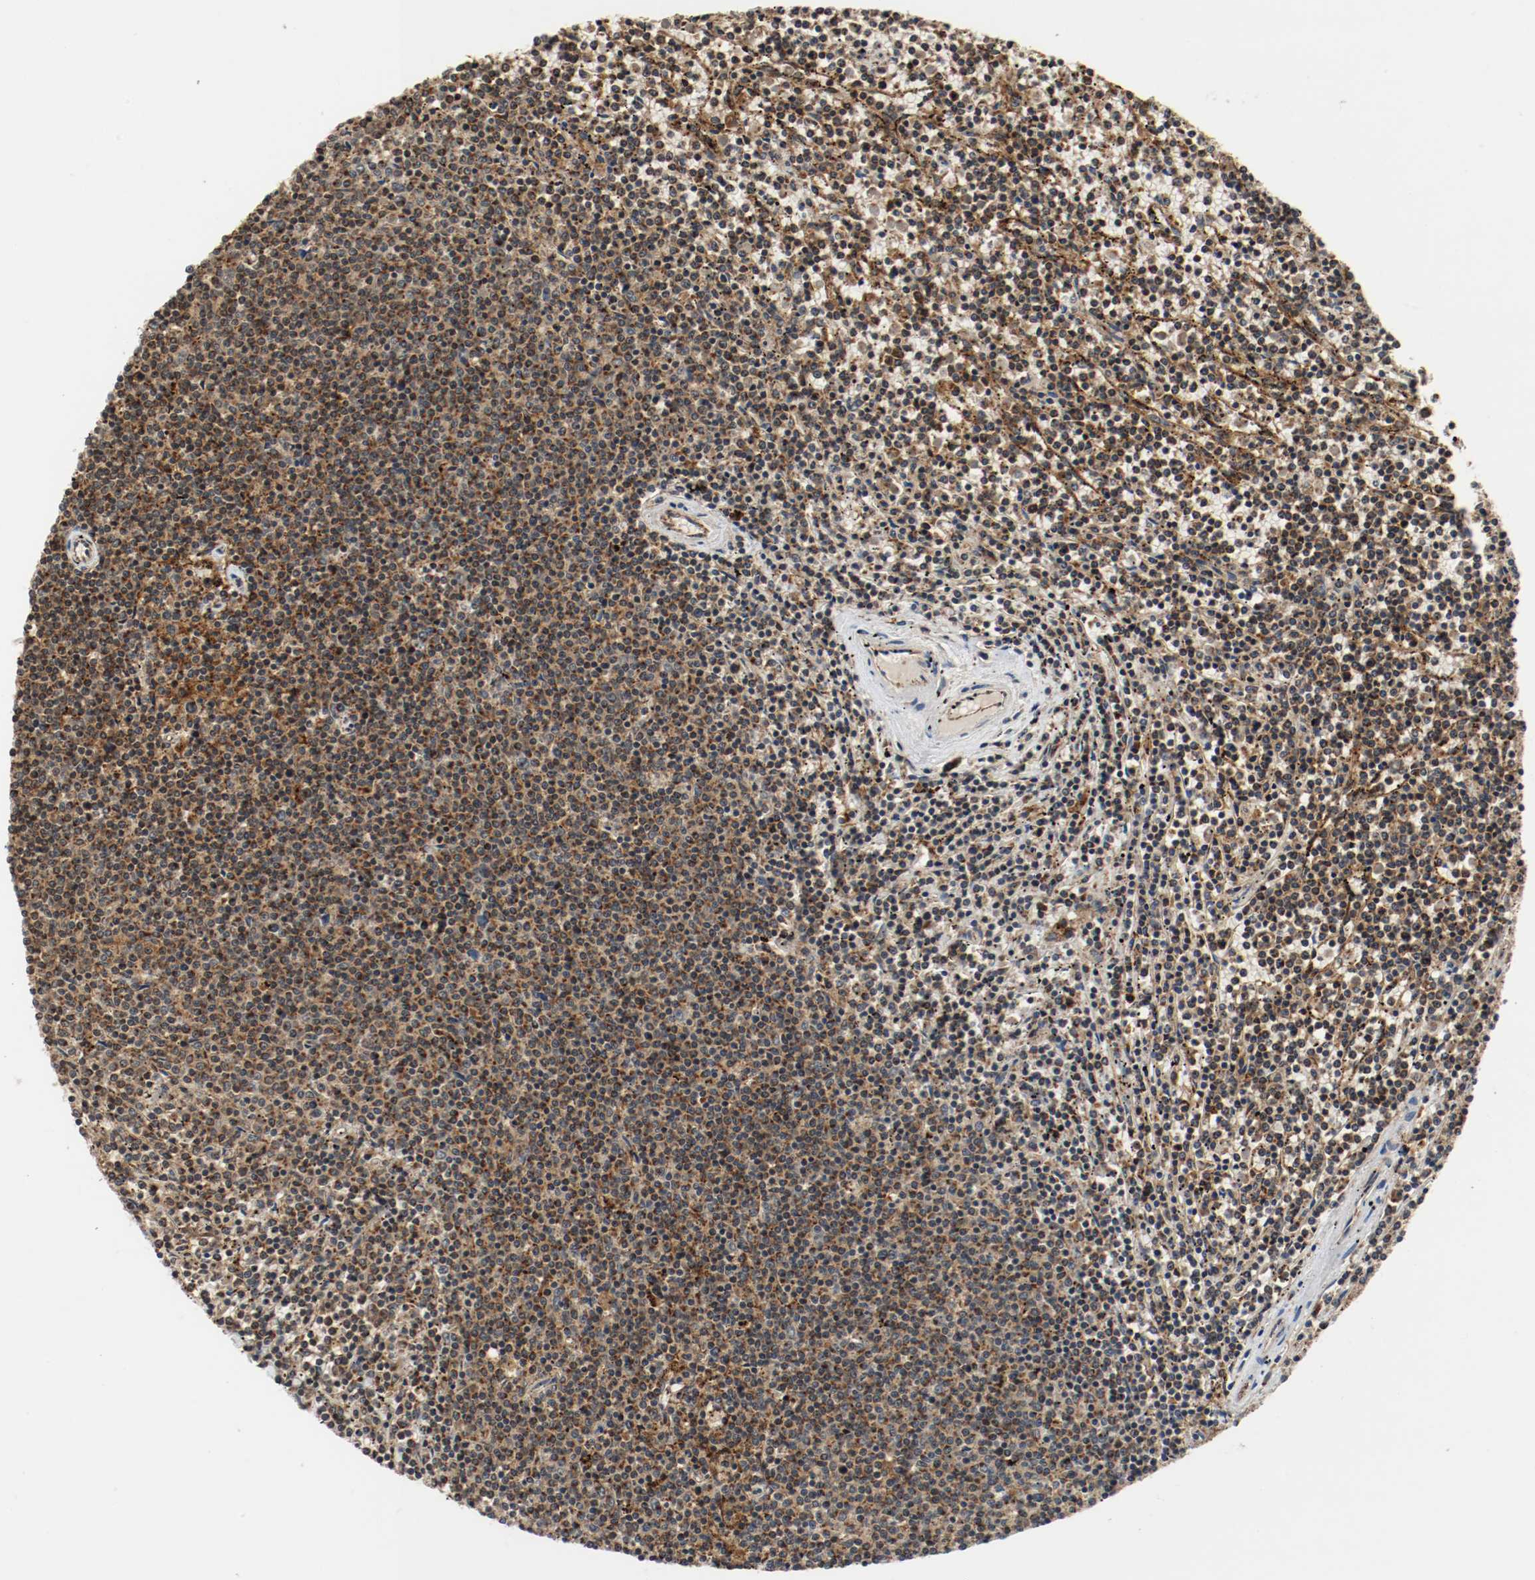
{"staining": {"intensity": "moderate", "quantity": ">75%", "location": "cytoplasmic/membranous"}, "tissue": "lymphoma", "cell_type": "Tumor cells", "image_type": "cancer", "snomed": [{"axis": "morphology", "description": "Malignant lymphoma, non-Hodgkin's type, Low grade"}, {"axis": "topography", "description": "Spleen"}], "caption": "IHC staining of lymphoma, which displays medium levels of moderate cytoplasmic/membranous staining in approximately >75% of tumor cells indicating moderate cytoplasmic/membranous protein expression. The staining was performed using DAB (3,3'-diaminobenzidine) (brown) for protein detection and nuclei were counterstained in hematoxylin (blue).", "gene": "LAMP2", "patient": {"sex": "female", "age": 50}}